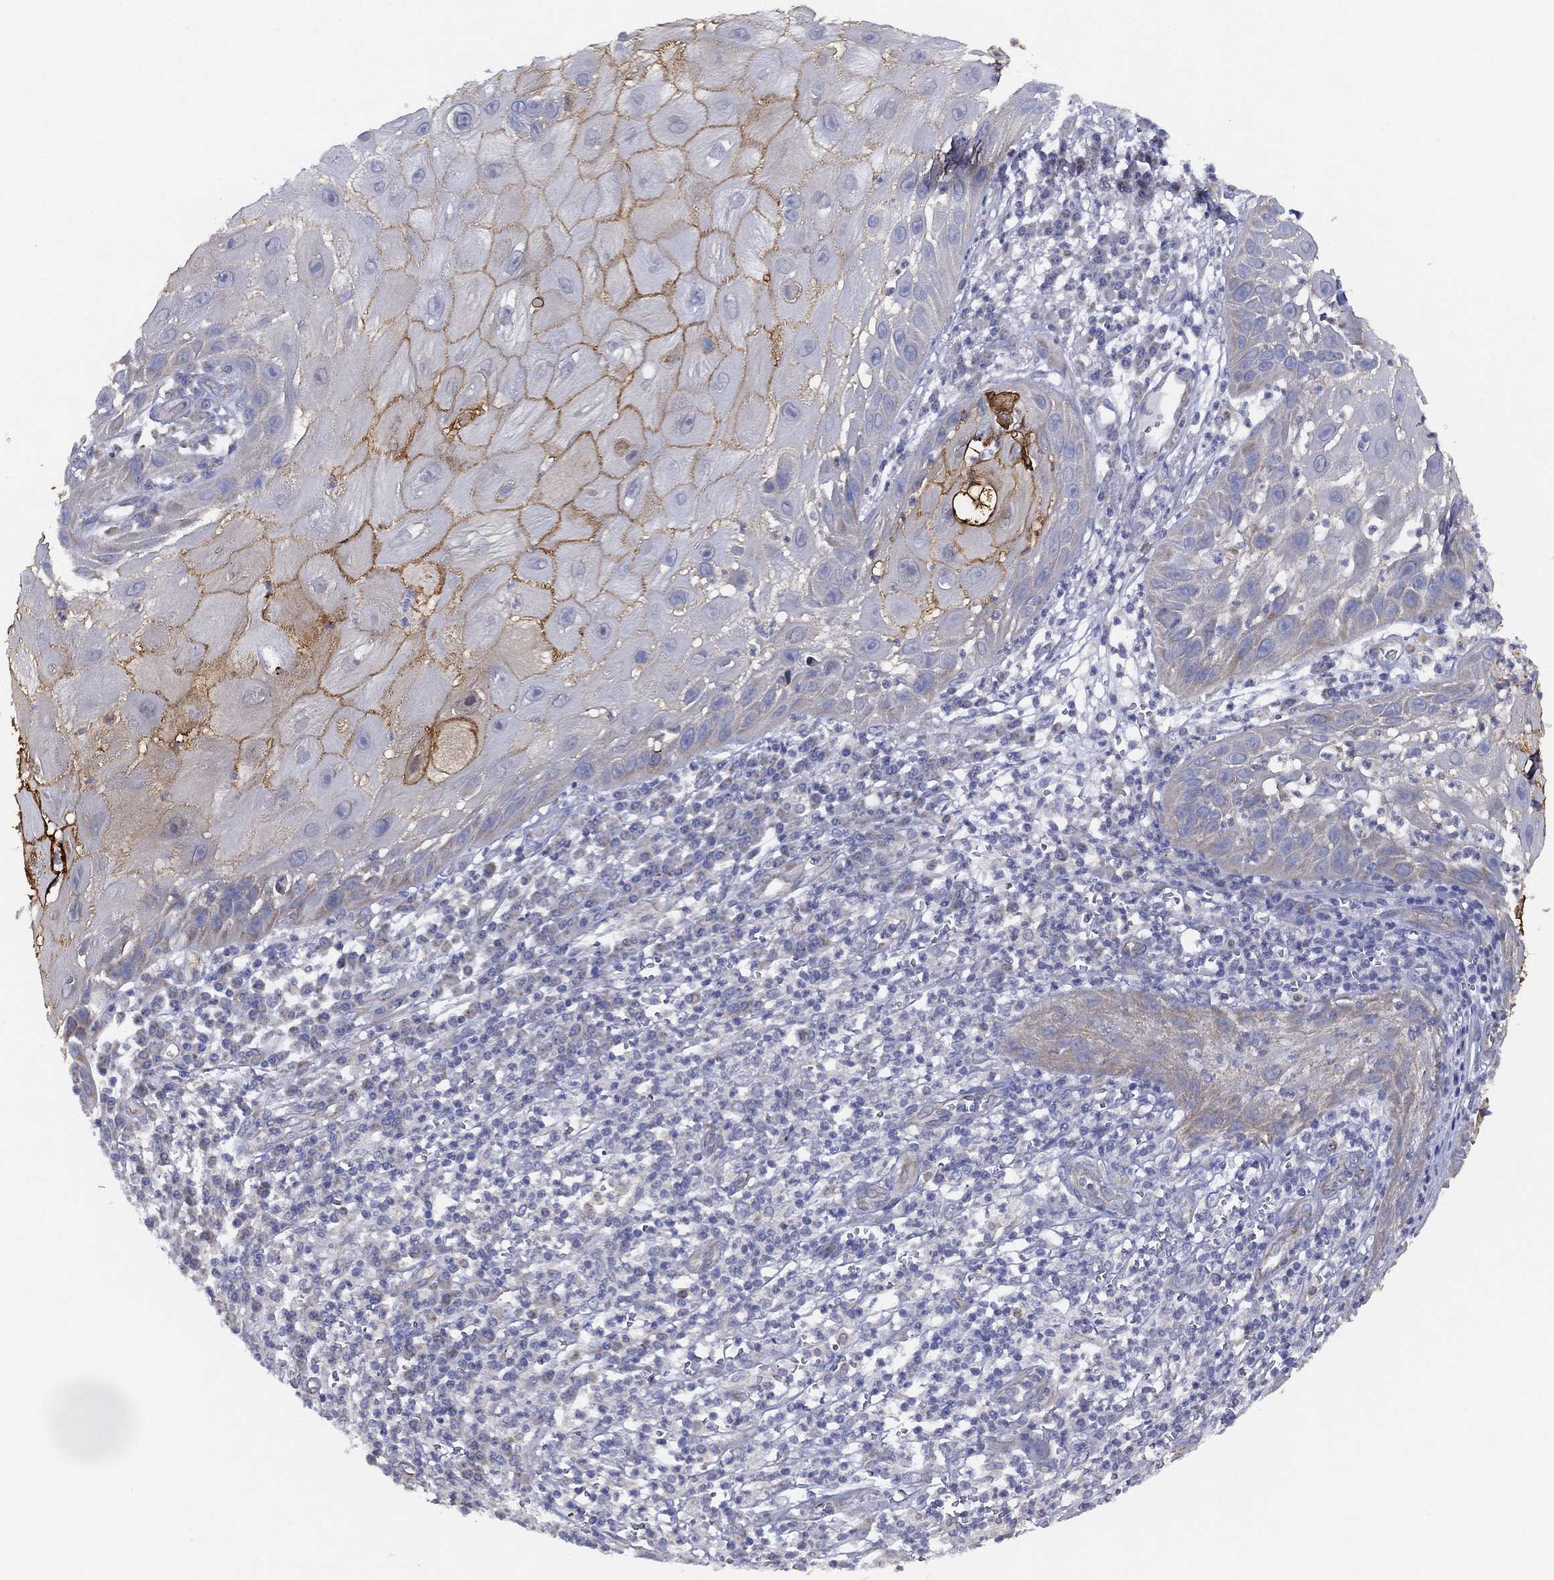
{"staining": {"intensity": "moderate", "quantity": "25%-75%", "location": "cytoplasmic/membranous"}, "tissue": "skin cancer", "cell_type": "Tumor cells", "image_type": "cancer", "snomed": [{"axis": "morphology", "description": "Normal tissue, NOS"}, {"axis": "morphology", "description": "Squamous cell carcinoma, NOS"}, {"axis": "topography", "description": "Skin"}], "caption": "The photomicrograph demonstrates immunohistochemical staining of skin squamous cell carcinoma. There is moderate cytoplasmic/membranous positivity is seen in approximately 25%-75% of tumor cells.", "gene": "ZNF223", "patient": {"sex": "male", "age": 79}}